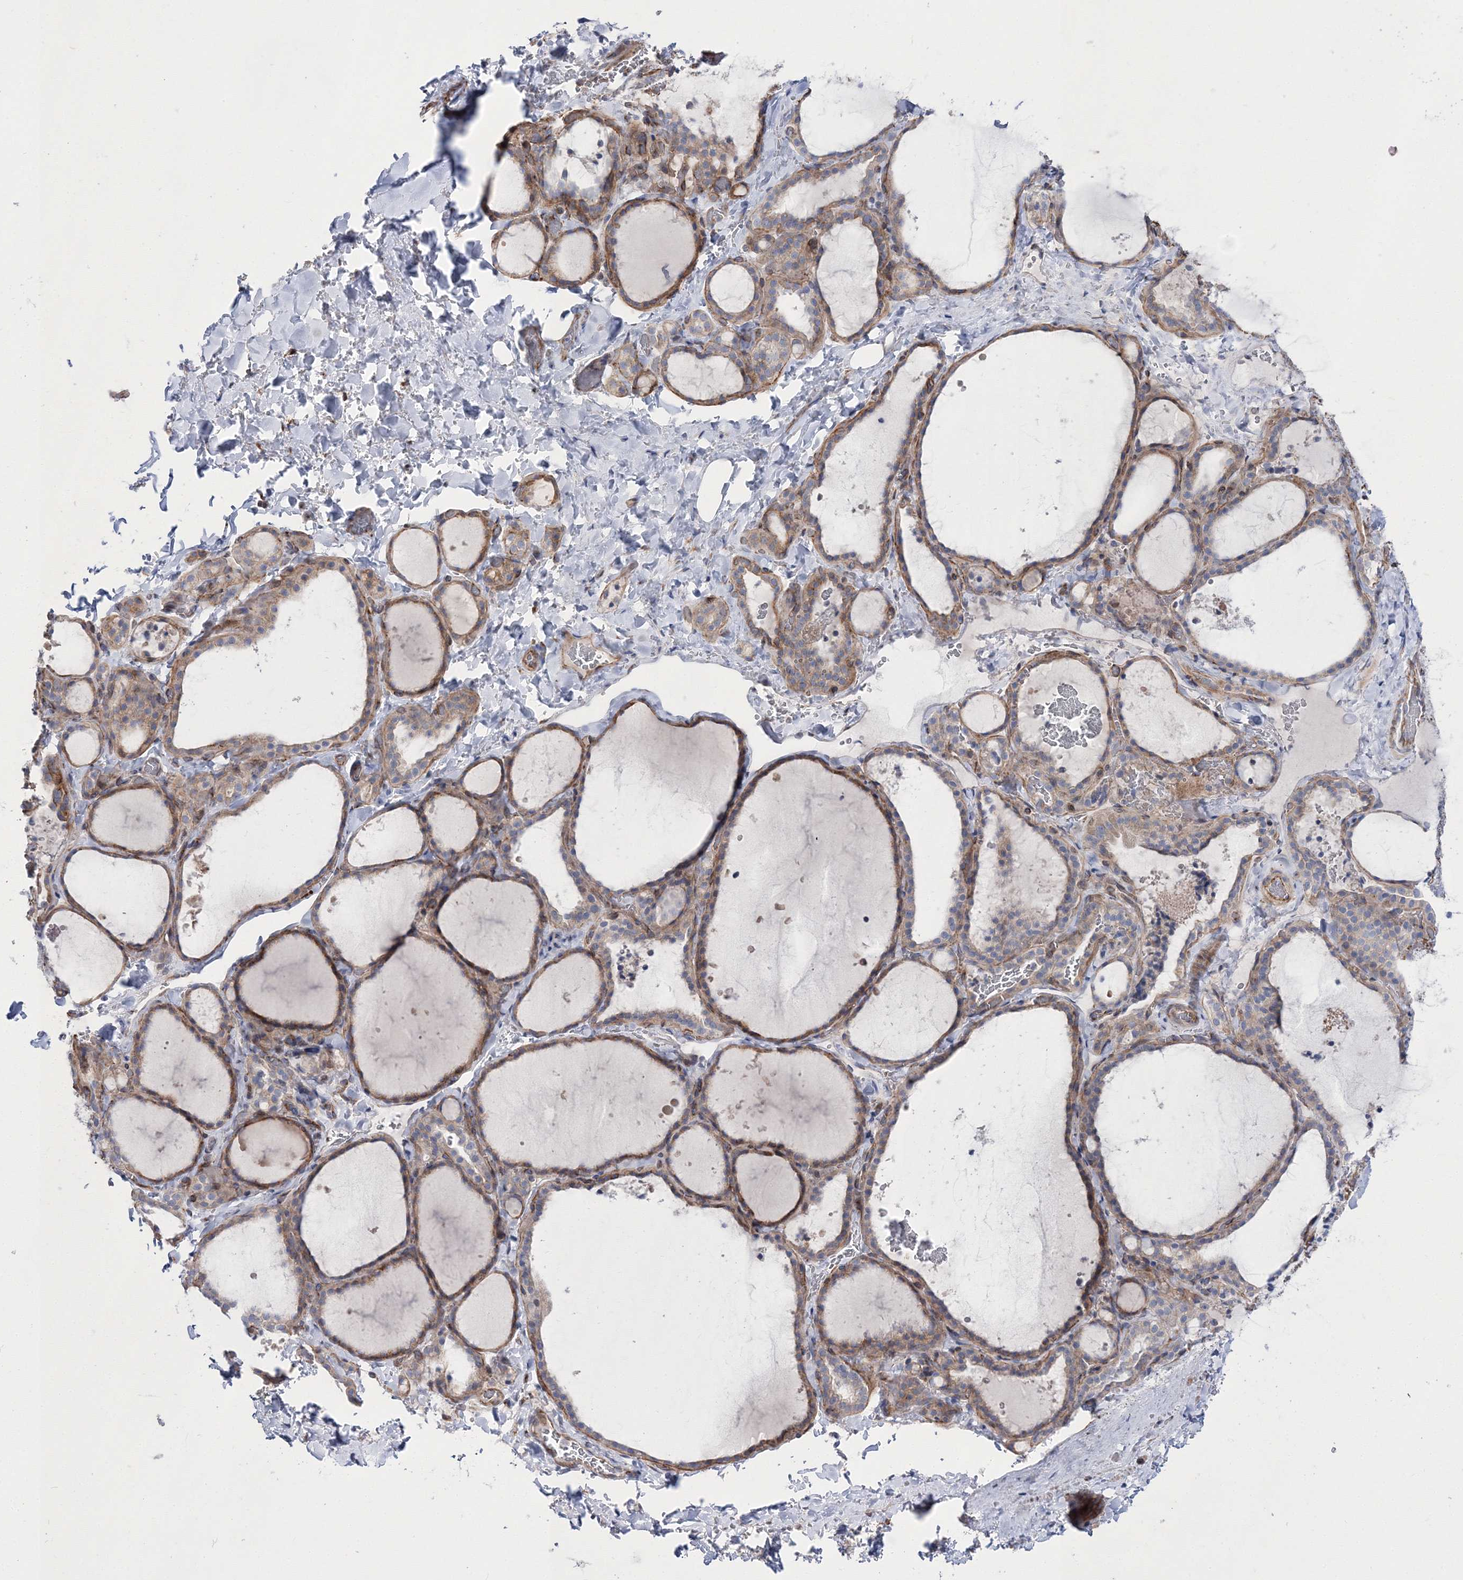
{"staining": {"intensity": "moderate", "quantity": "<25%", "location": "cytoplasmic/membranous"}, "tissue": "thyroid gland", "cell_type": "Glandular cells", "image_type": "normal", "snomed": [{"axis": "morphology", "description": "Normal tissue, NOS"}, {"axis": "topography", "description": "Thyroid gland"}], "caption": "The image displays a brown stain indicating the presence of a protein in the cytoplasmic/membranous of glandular cells in thyroid gland. (Stains: DAB (3,3'-diaminobenzidine) in brown, nuclei in blue, Microscopy: brightfield microscopy at high magnification).", "gene": "ARHGAP32", "patient": {"sex": "female", "age": 22}}